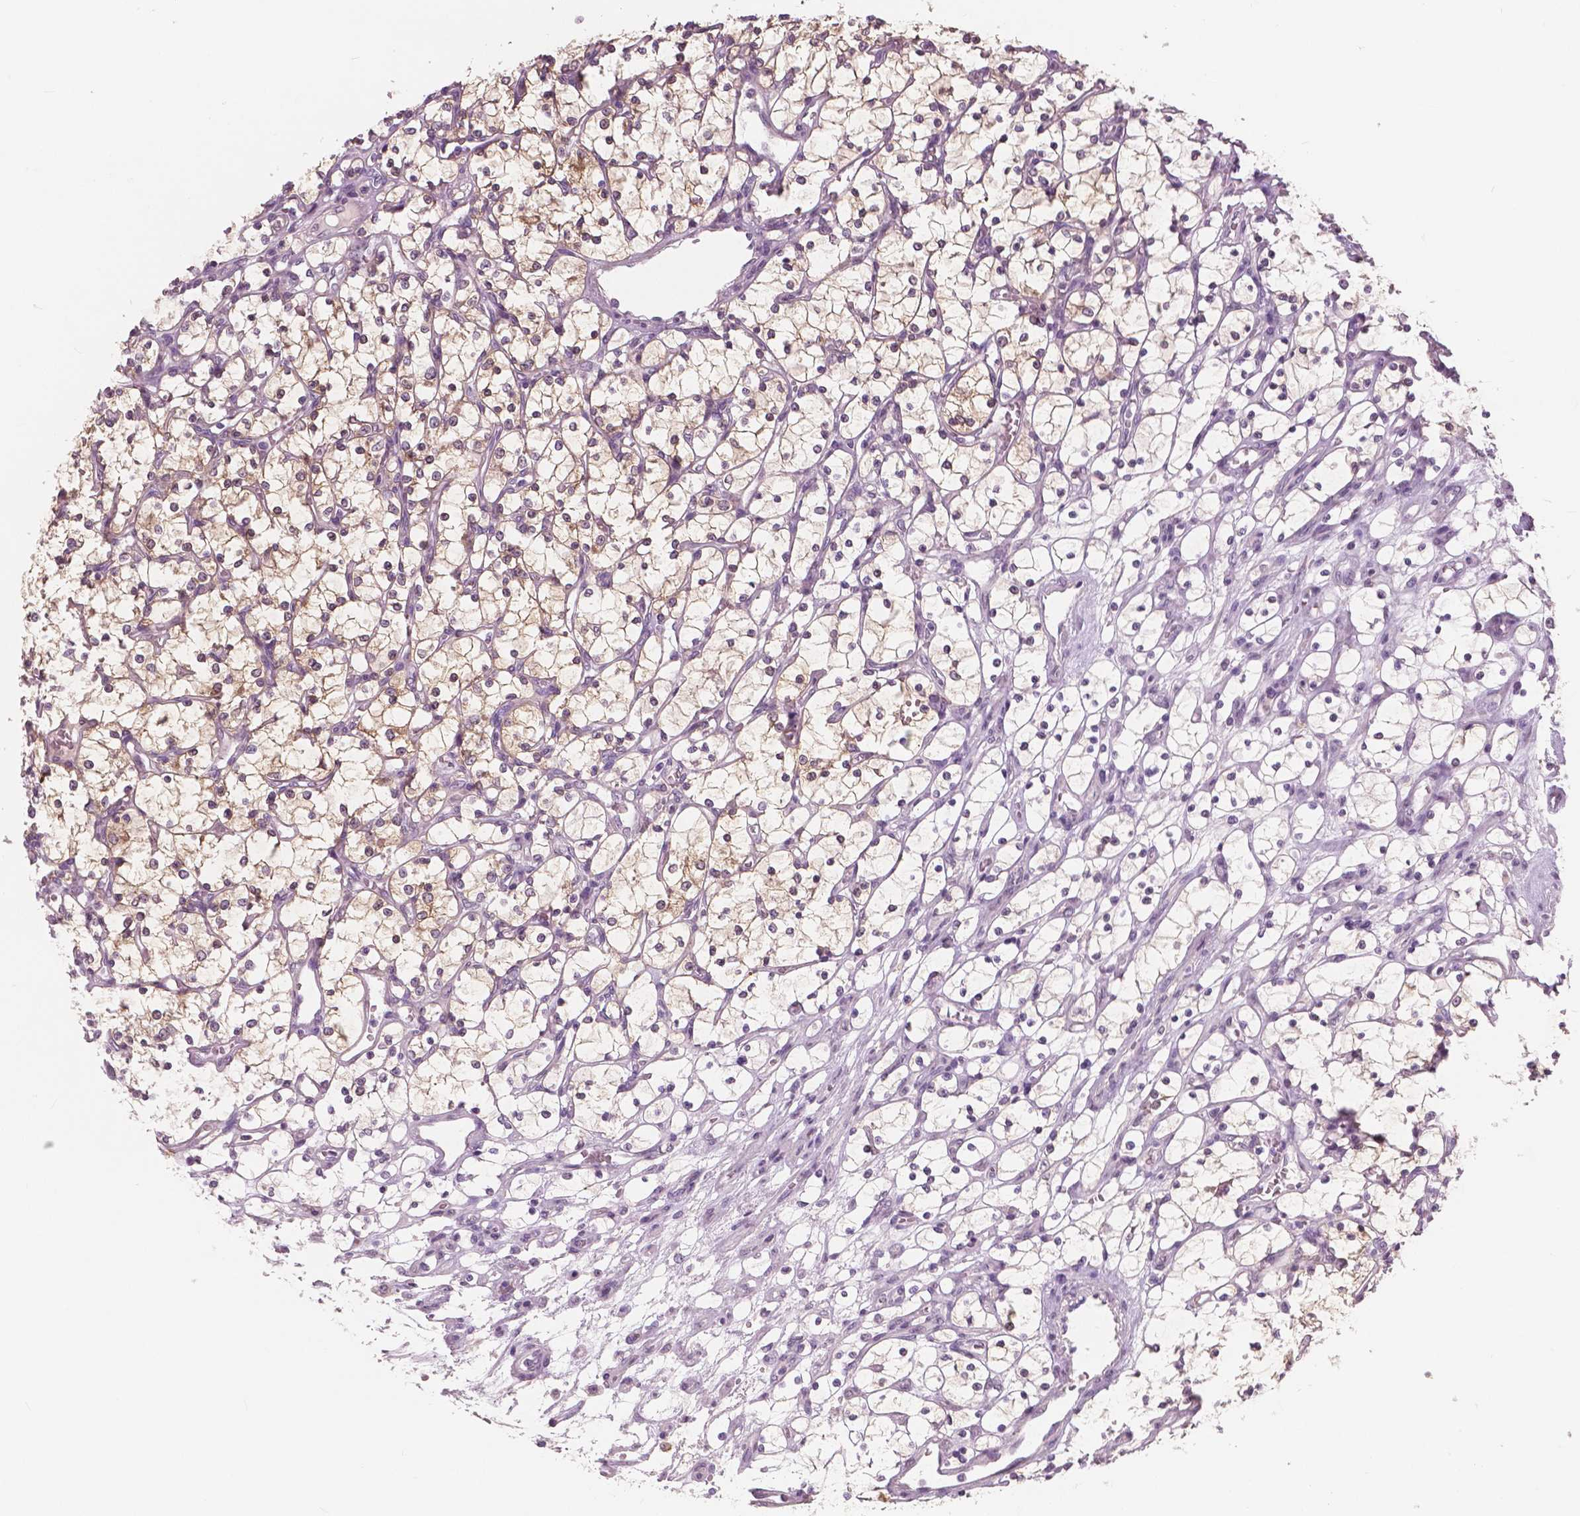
{"staining": {"intensity": "negative", "quantity": "none", "location": "none"}, "tissue": "renal cancer", "cell_type": "Tumor cells", "image_type": "cancer", "snomed": [{"axis": "morphology", "description": "Adenocarcinoma, NOS"}, {"axis": "topography", "description": "Kidney"}], "caption": "This is an IHC micrograph of human renal cancer. There is no expression in tumor cells.", "gene": "NECAB1", "patient": {"sex": "female", "age": 69}}